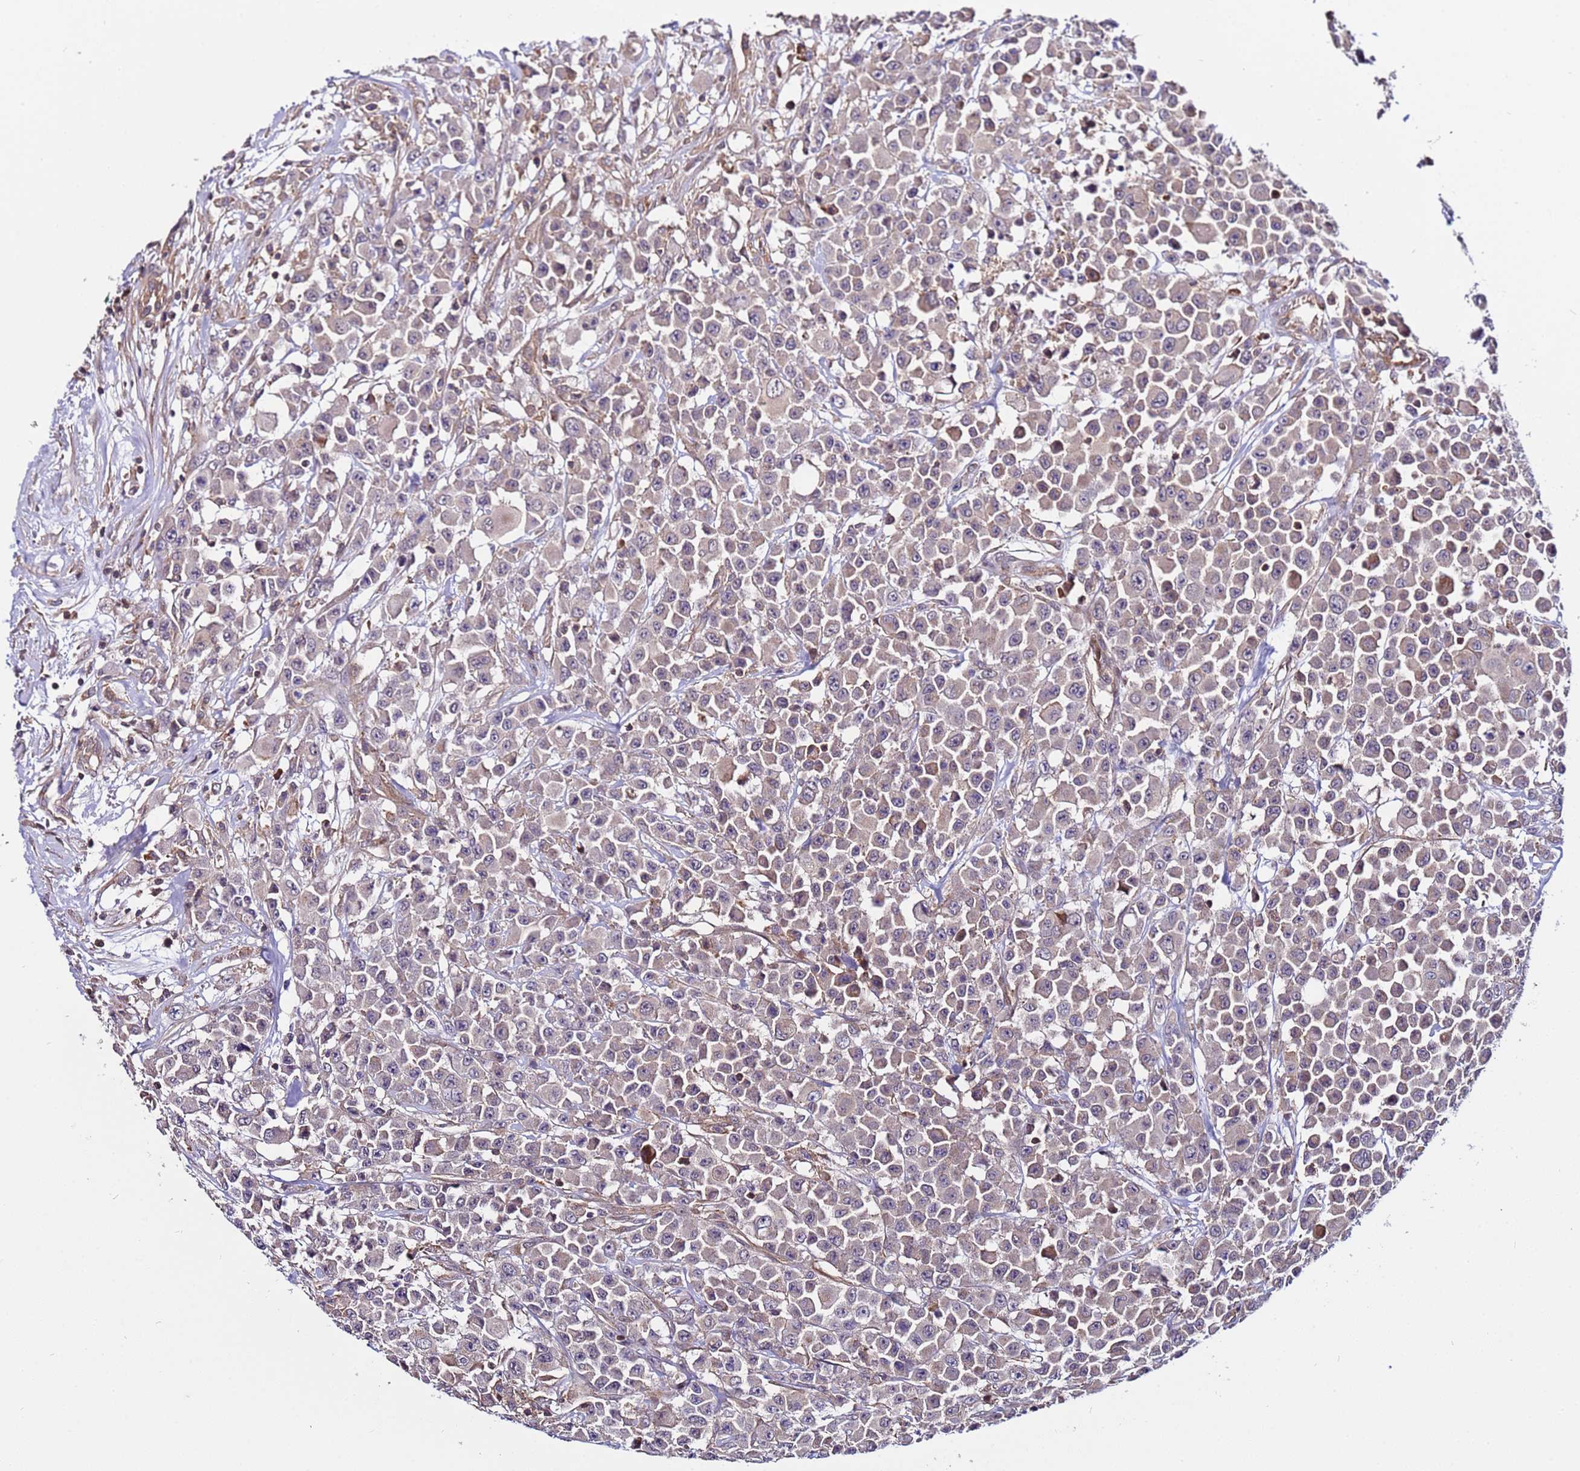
{"staining": {"intensity": "moderate", "quantity": "<25%", "location": "cytoplasmic/membranous"}, "tissue": "colorectal cancer", "cell_type": "Tumor cells", "image_type": "cancer", "snomed": [{"axis": "morphology", "description": "Adenocarcinoma, NOS"}, {"axis": "topography", "description": "Colon"}], "caption": "Colorectal adenocarcinoma stained with a brown dye exhibits moderate cytoplasmic/membranous positive staining in about <25% of tumor cells.", "gene": "STK38", "patient": {"sex": "male", "age": 51}}